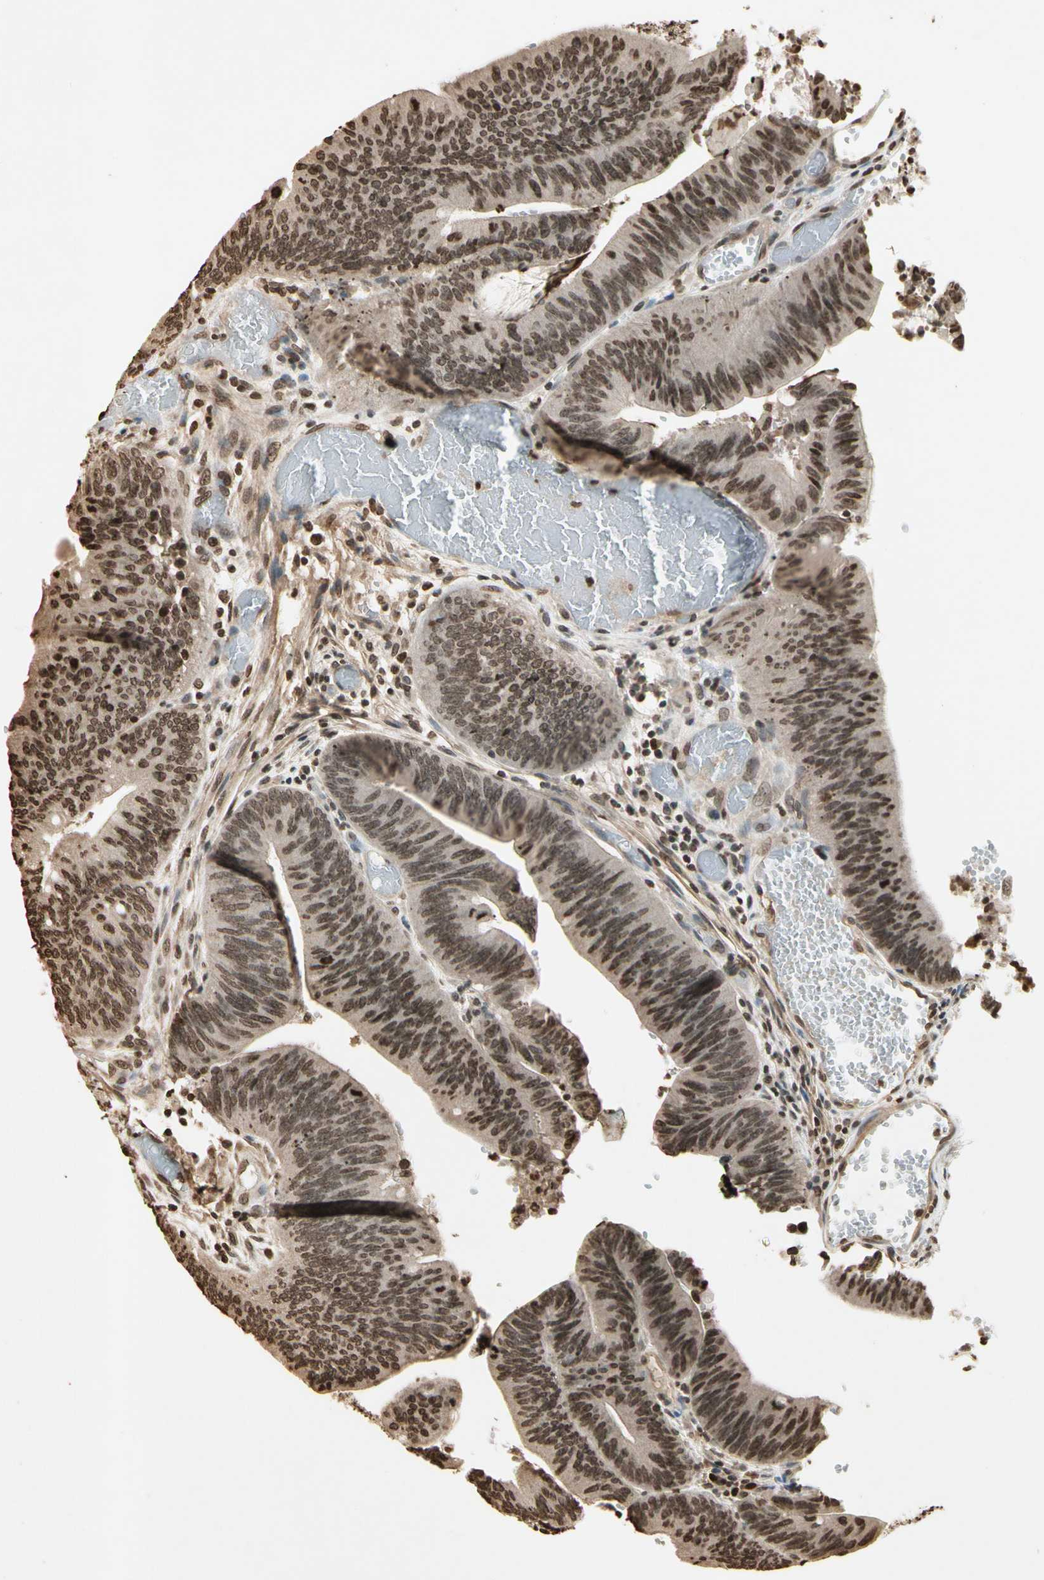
{"staining": {"intensity": "moderate", "quantity": "25%-75%", "location": "cytoplasmic/membranous,nuclear"}, "tissue": "colorectal cancer", "cell_type": "Tumor cells", "image_type": "cancer", "snomed": [{"axis": "morphology", "description": "Adenocarcinoma, NOS"}, {"axis": "topography", "description": "Rectum"}], "caption": "Immunohistochemistry of adenocarcinoma (colorectal) demonstrates medium levels of moderate cytoplasmic/membranous and nuclear positivity in about 25%-75% of tumor cells.", "gene": "TOP1", "patient": {"sex": "female", "age": 66}}